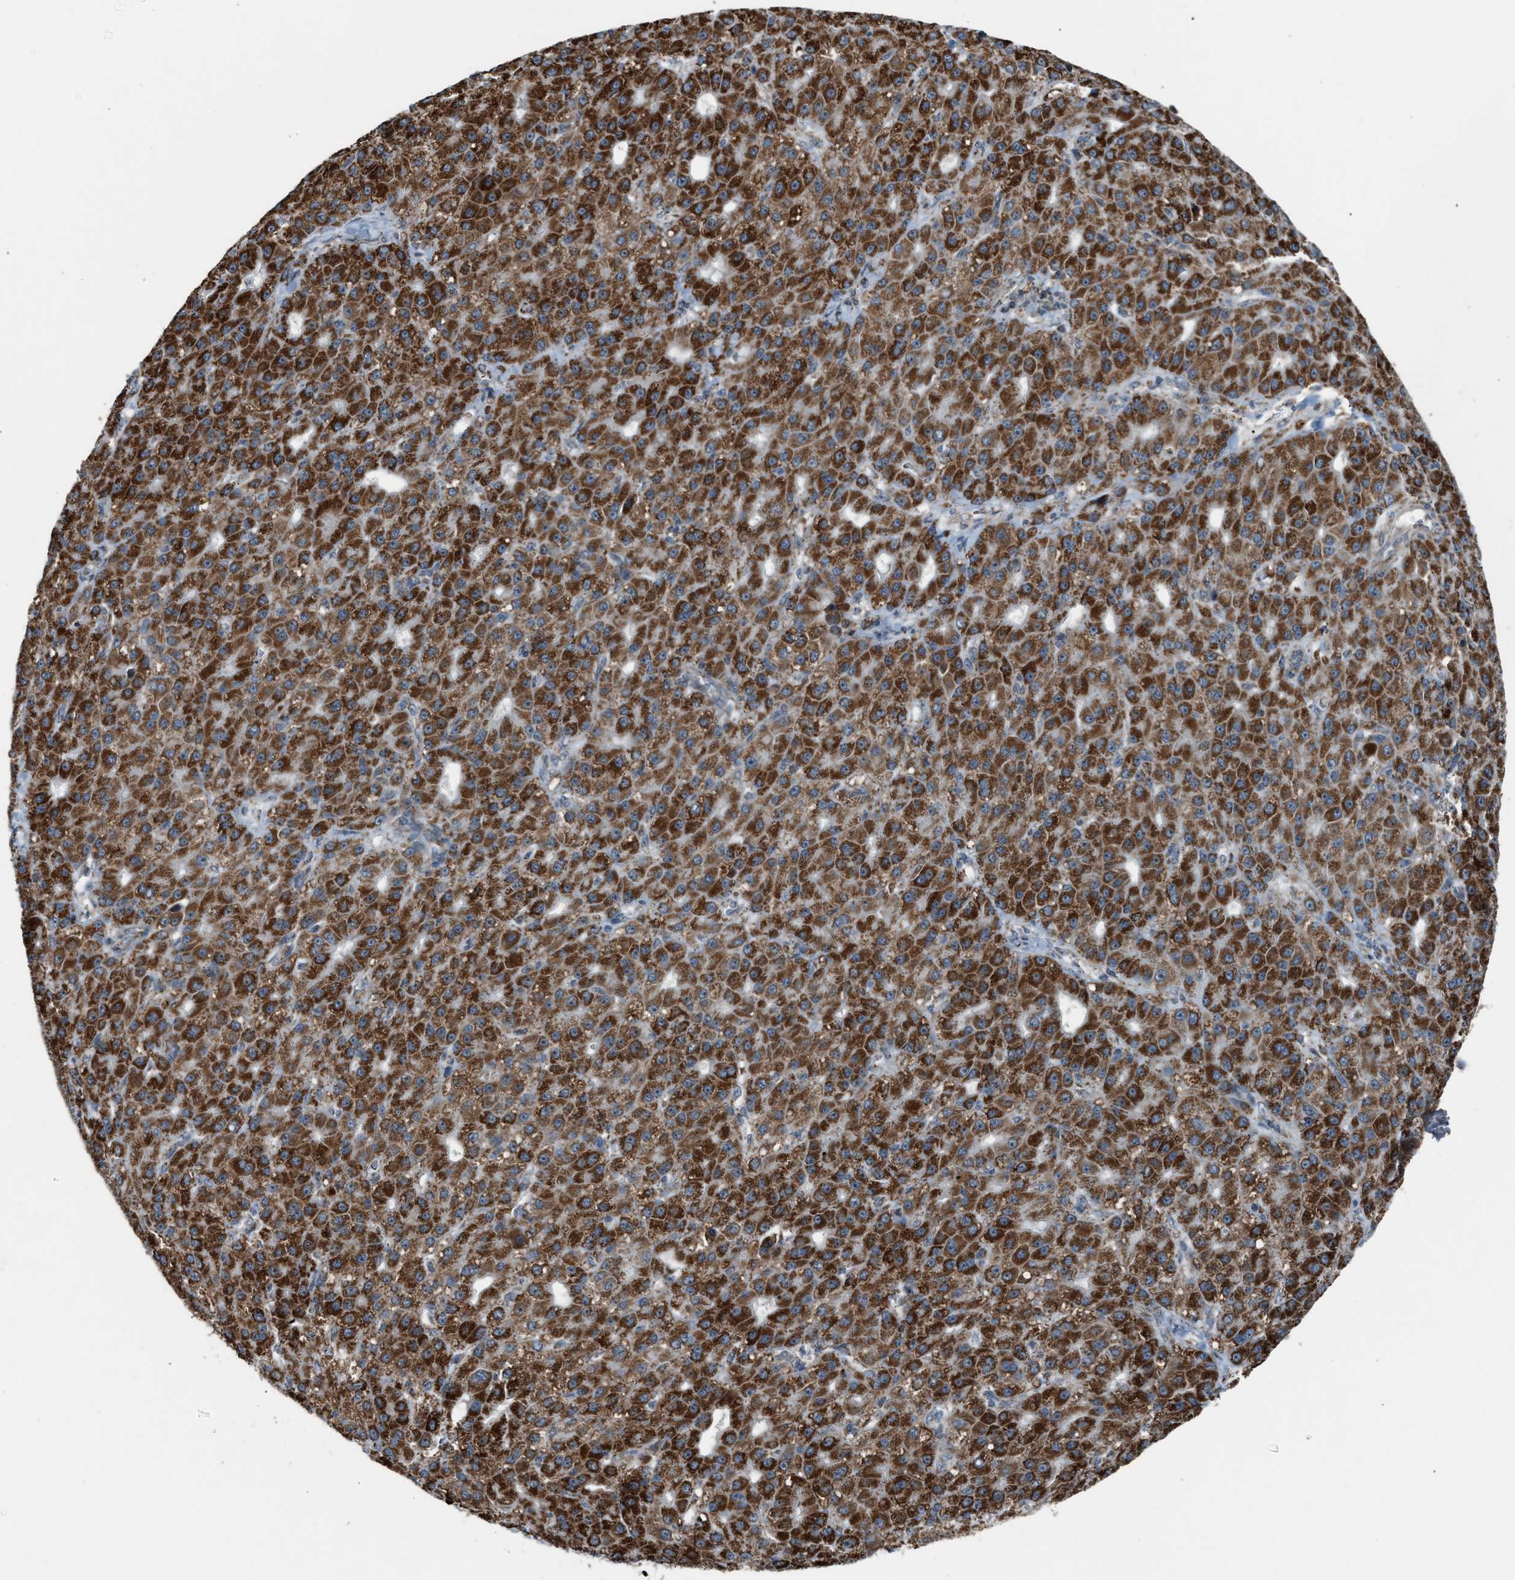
{"staining": {"intensity": "strong", "quantity": ">75%", "location": "cytoplasmic/membranous"}, "tissue": "liver cancer", "cell_type": "Tumor cells", "image_type": "cancer", "snomed": [{"axis": "morphology", "description": "Carcinoma, Hepatocellular, NOS"}, {"axis": "topography", "description": "Liver"}], "caption": "This image demonstrates IHC staining of liver hepatocellular carcinoma, with high strong cytoplasmic/membranous positivity in about >75% of tumor cells.", "gene": "CHN2", "patient": {"sex": "male", "age": 67}}